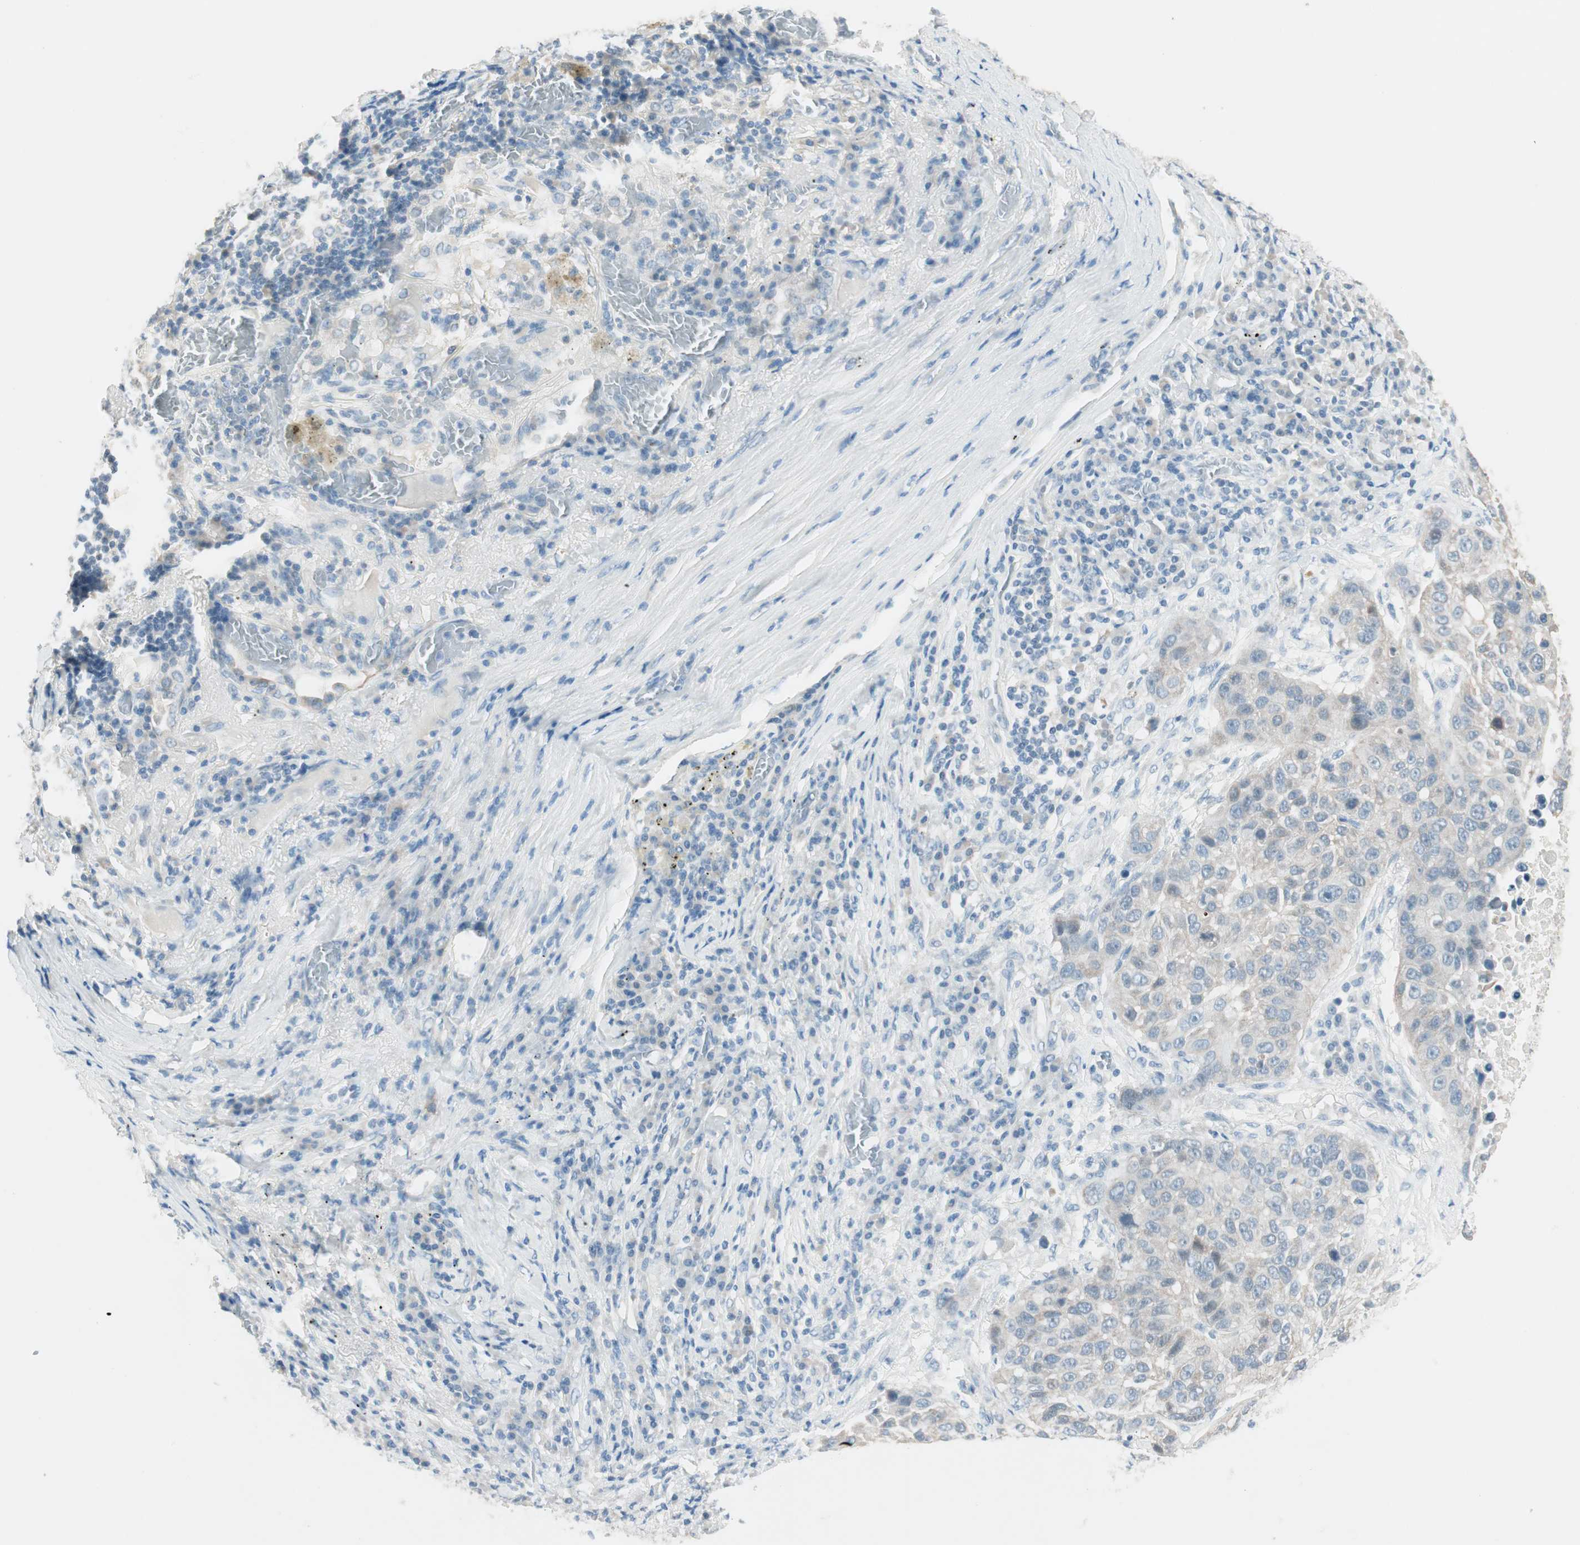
{"staining": {"intensity": "weak", "quantity": "25%-75%", "location": "cytoplasmic/membranous"}, "tissue": "lung cancer", "cell_type": "Tumor cells", "image_type": "cancer", "snomed": [{"axis": "morphology", "description": "Squamous cell carcinoma, NOS"}, {"axis": "topography", "description": "Lung"}], "caption": "Protein expression analysis of lung cancer exhibits weak cytoplasmic/membranous staining in approximately 25%-75% of tumor cells.", "gene": "GNAO1", "patient": {"sex": "male", "age": 57}}